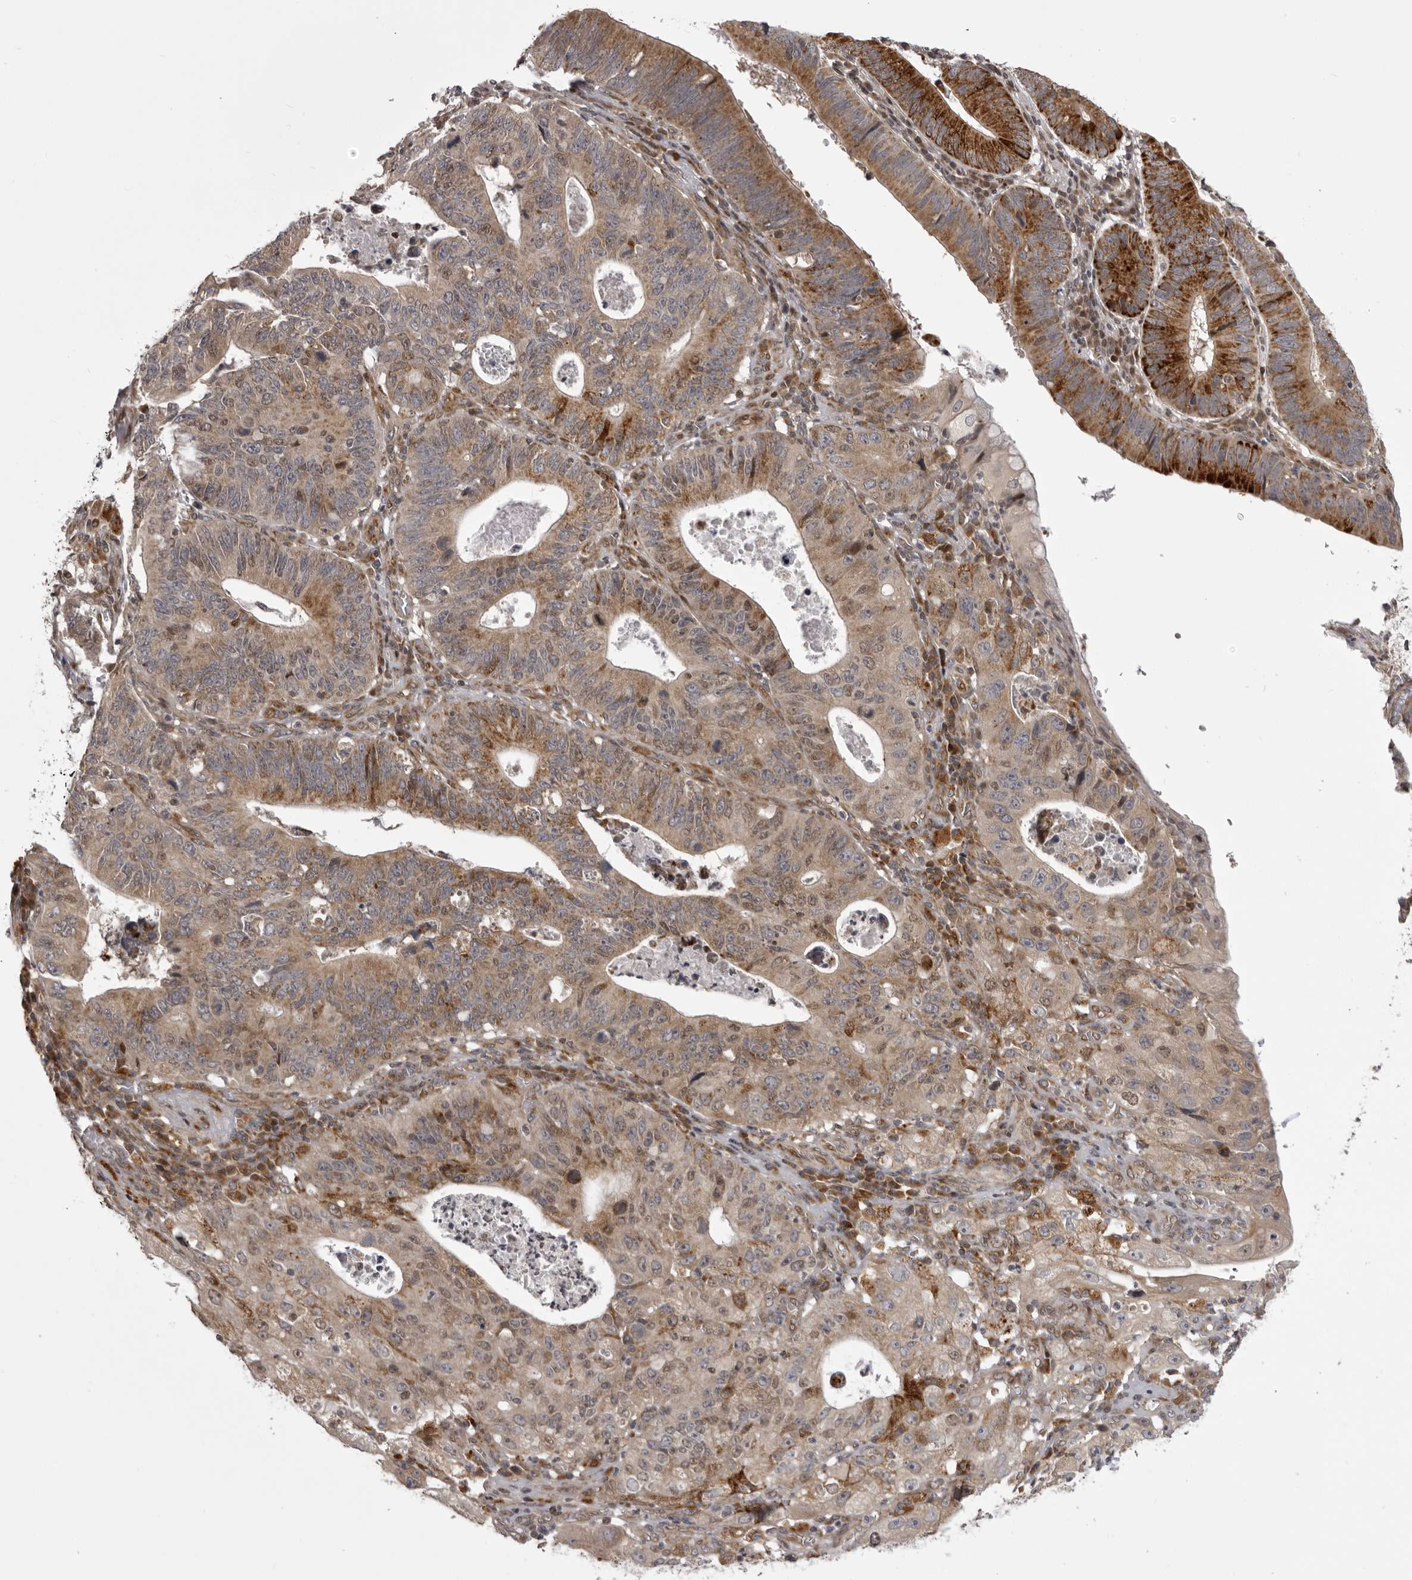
{"staining": {"intensity": "moderate", "quantity": ">75%", "location": "cytoplasmic/membranous"}, "tissue": "stomach cancer", "cell_type": "Tumor cells", "image_type": "cancer", "snomed": [{"axis": "morphology", "description": "Adenocarcinoma, NOS"}, {"axis": "topography", "description": "Stomach"}], "caption": "Immunohistochemical staining of stomach cancer demonstrates moderate cytoplasmic/membranous protein staining in approximately >75% of tumor cells.", "gene": "C1orf109", "patient": {"sex": "male", "age": 59}}